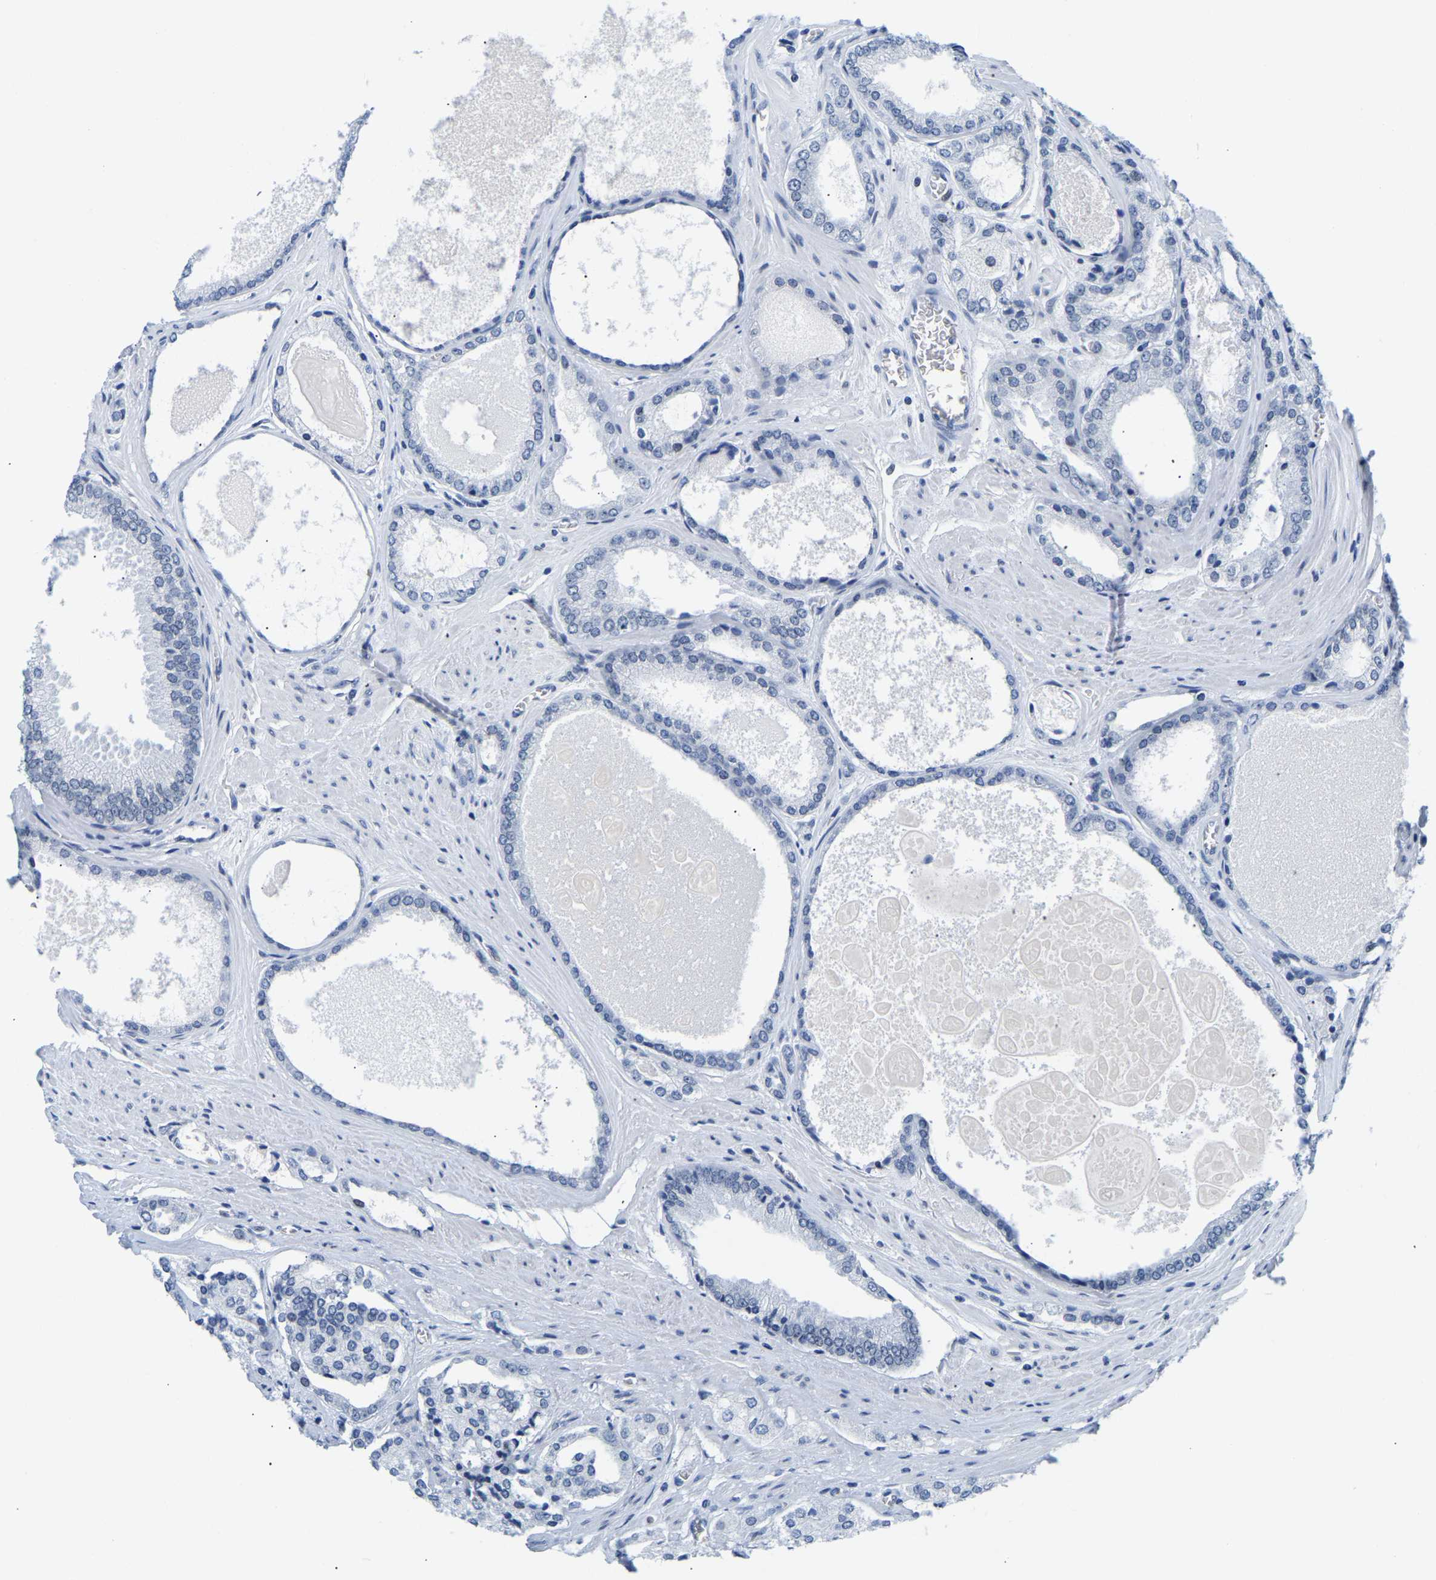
{"staining": {"intensity": "negative", "quantity": "none", "location": "none"}, "tissue": "prostate cancer", "cell_type": "Tumor cells", "image_type": "cancer", "snomed": [{"axis": "morphology", "description": "Adenocarcinoma, High grade"}, {"axis": "topography", "description": "Prostate"}], "caption": "Immunohistochemical staining of human adenocarcinoma (high-grade) (prostate) shows no significant positivity in tumor cells.", "gene": "UPK3A", "patient": {"sex": "male", "age": 65}}